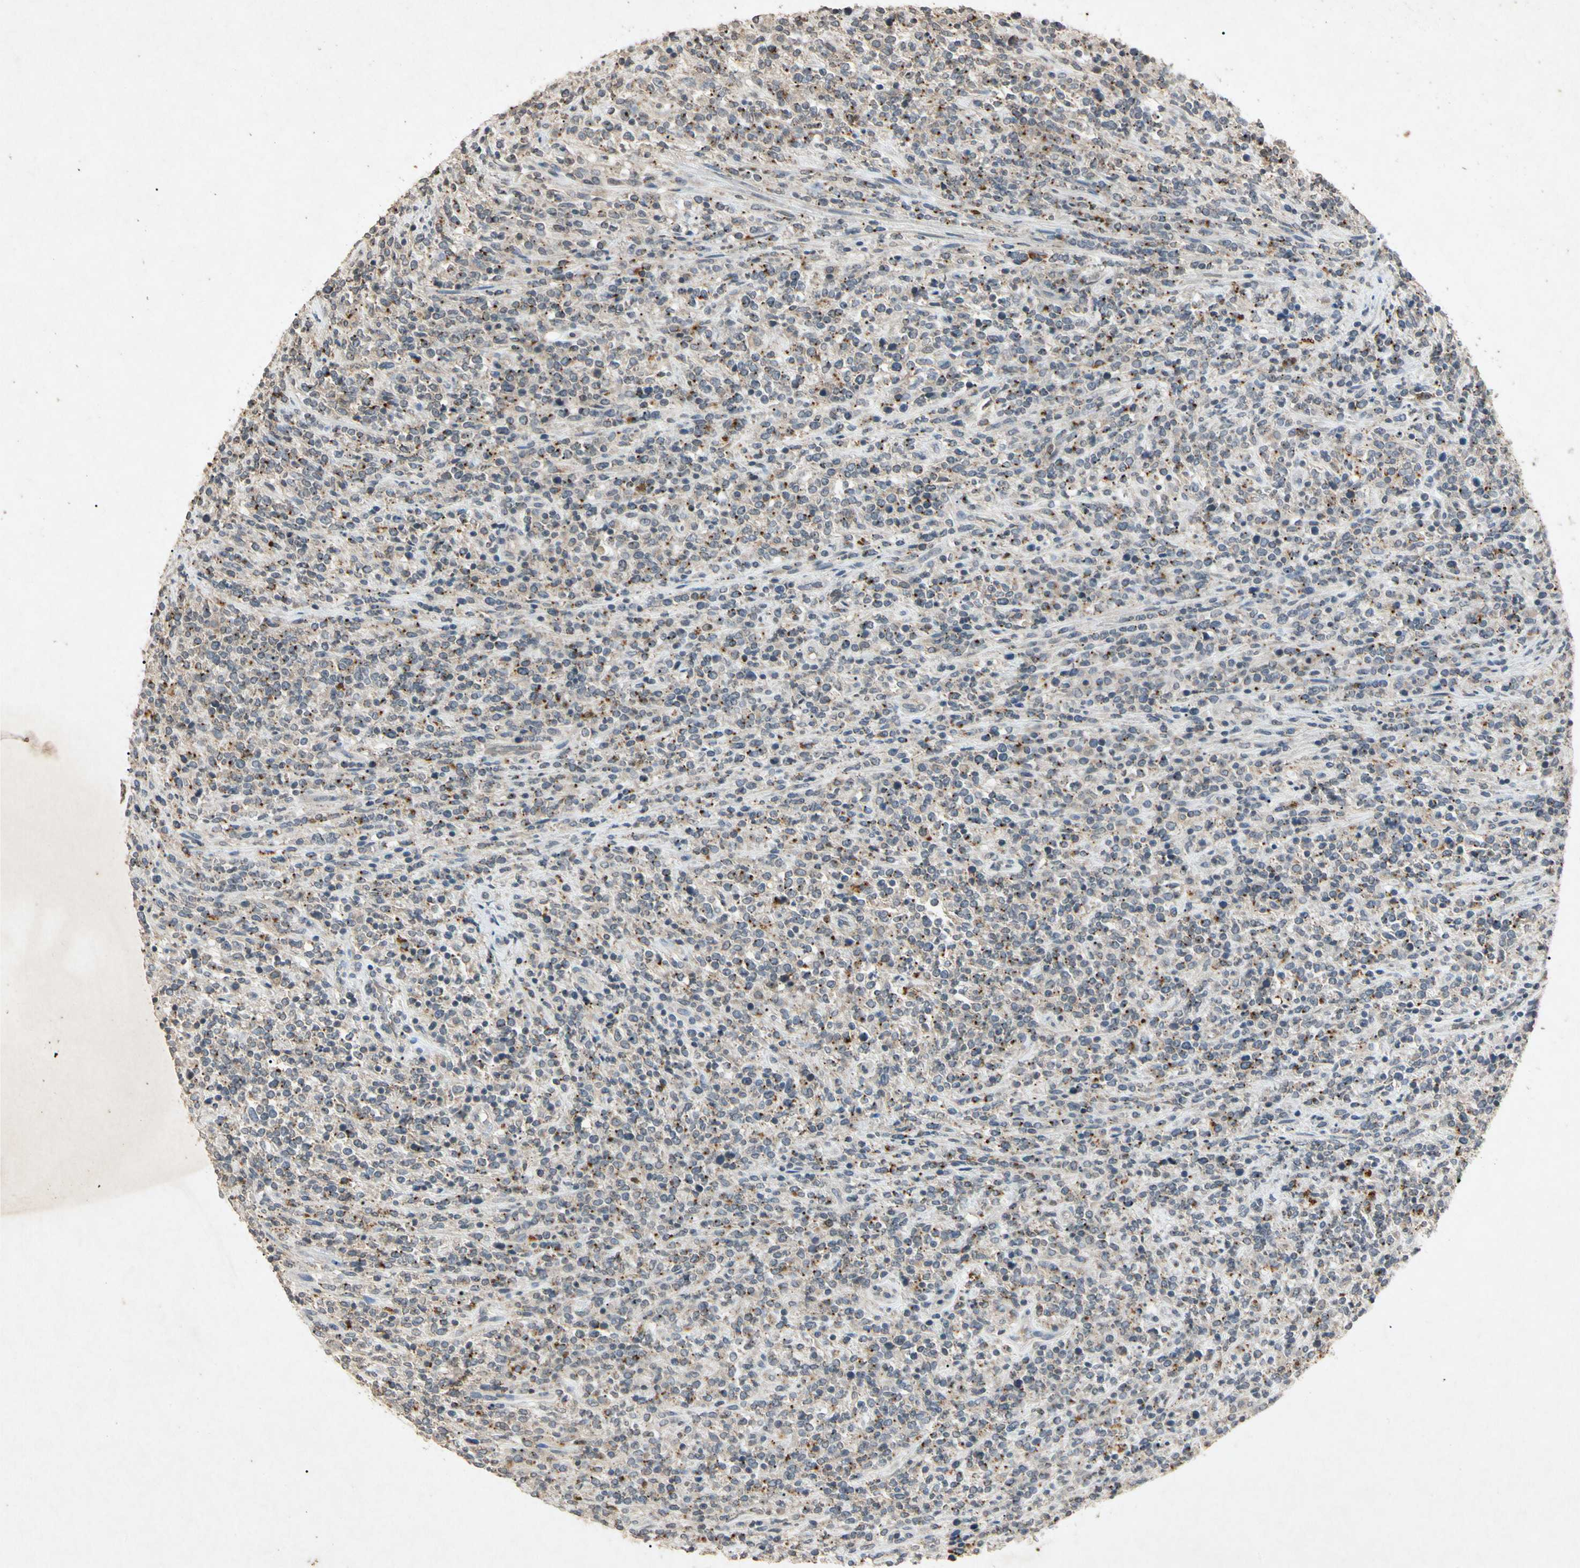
{"staining": {"intensity": "weak", "quantity": "25%-75%", "location": "cytoplasmic/membranous"}, "tissue": "lymphoma", "cell_type": "Tumor cells", "image_type": "cancer", "snomed": [{"axis": "morphology", "description": "Malignant lymphoma, non-Hodgkin's type, High grade"}, {"axis": "topography", "description": "Soft tissue"}], "caption": "Brown immunohistochemical staining in lymphoma exhibits weak cytoplasmic/membranous positivity in approximately 25%-75% of tumor cells.", "gene": "MSRB1", "patient": {"sex": "male", "age": 18}}